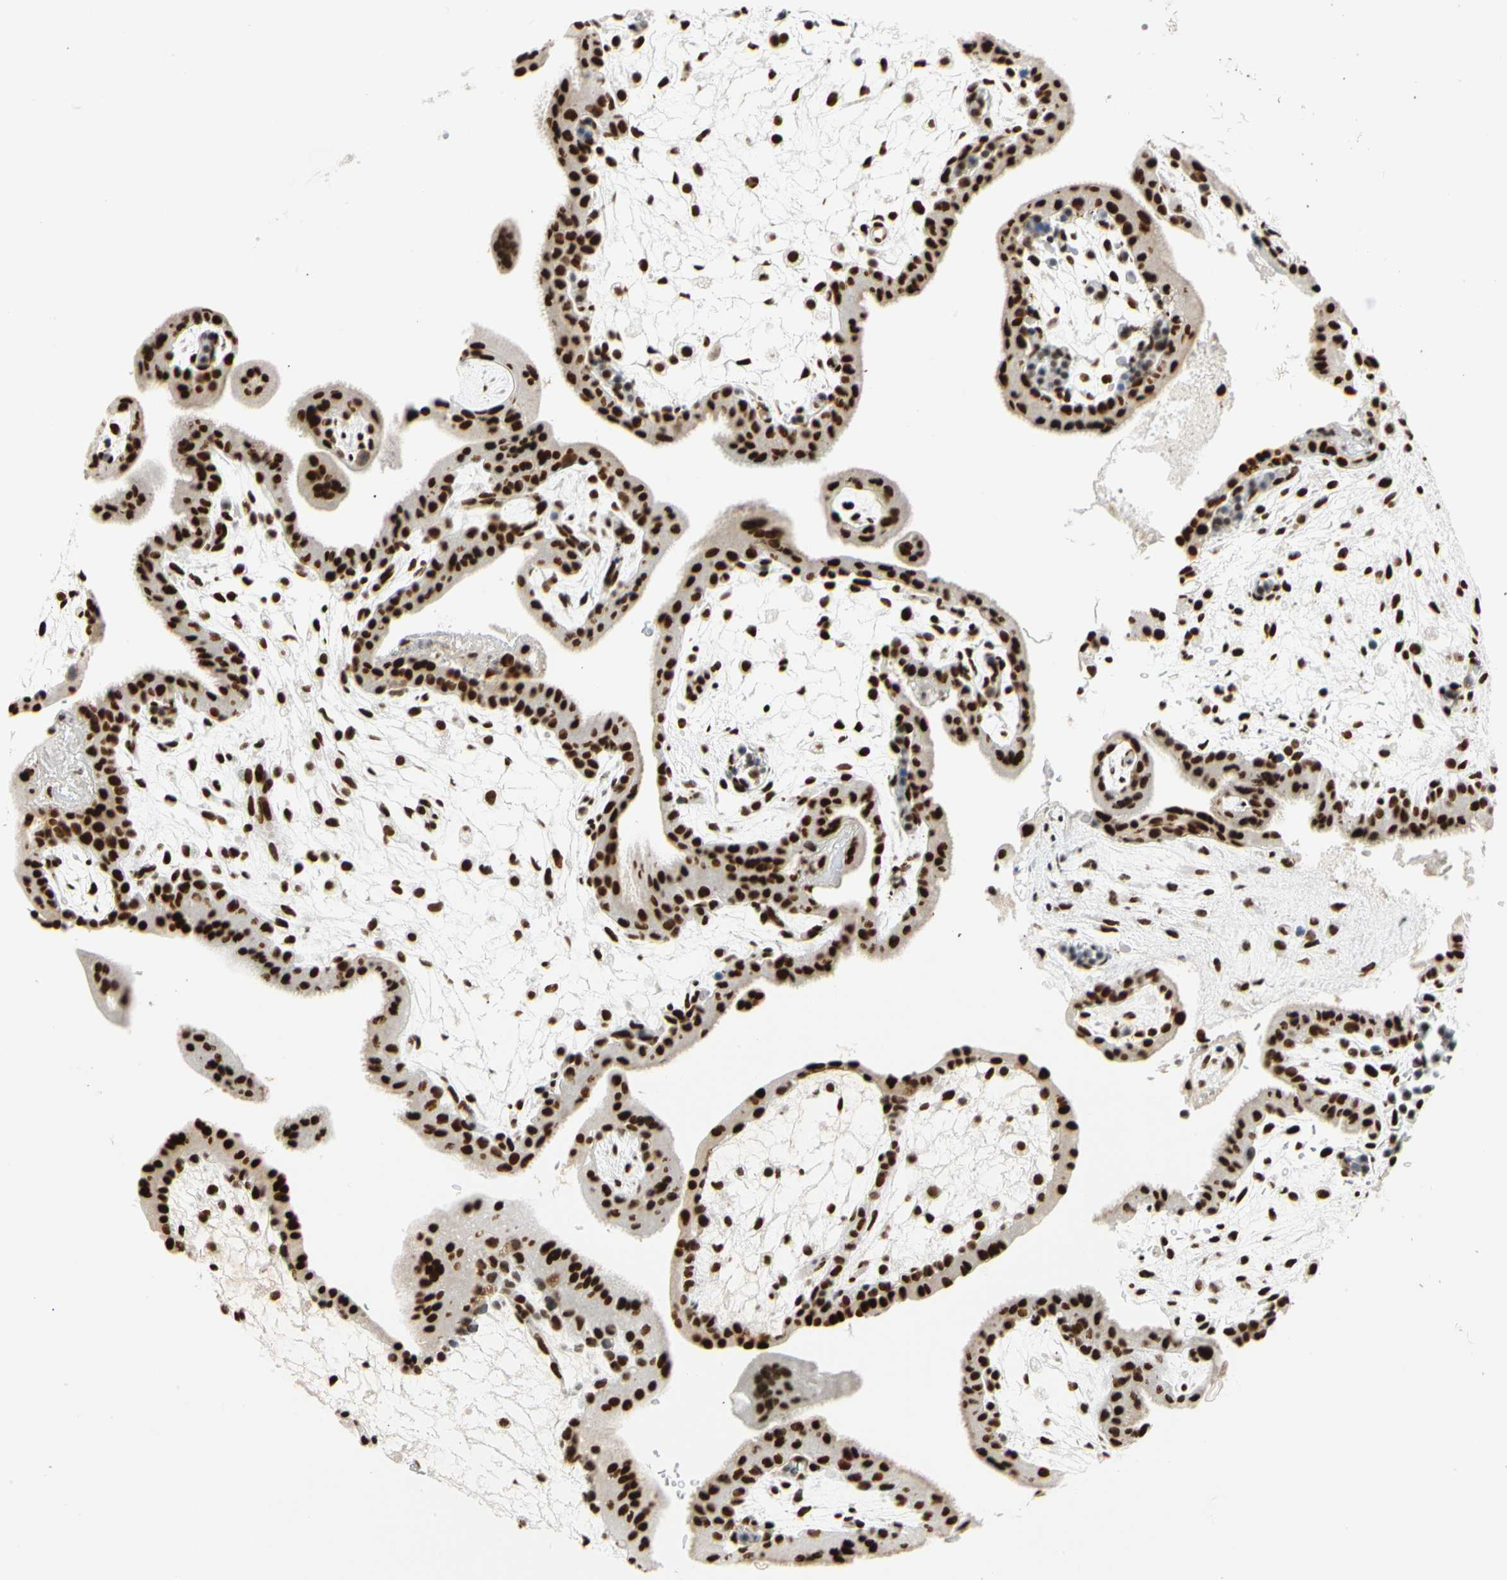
{"staining": {"intensity": "strong", "quantity": ">75%", "location": "nuclear"}, "tissue": "placenta", "cell_type": "Decidual cells", "image_type": "normal", "snomed": [{"axis": "morphology", "description": "Normal tissue, NOS"}, {"axis": "topography", "description": "Placenta"}], "caption": "Immunohistochemistry image of benign placenta: placenta stained using IHC reveals high levels of strong protein expression localized specifically in the nuclear of decidual cells, appearing as a nuclear brown color.", "gene": "ZSCAN16", "patient": {"sex": "female", "age": 35}}